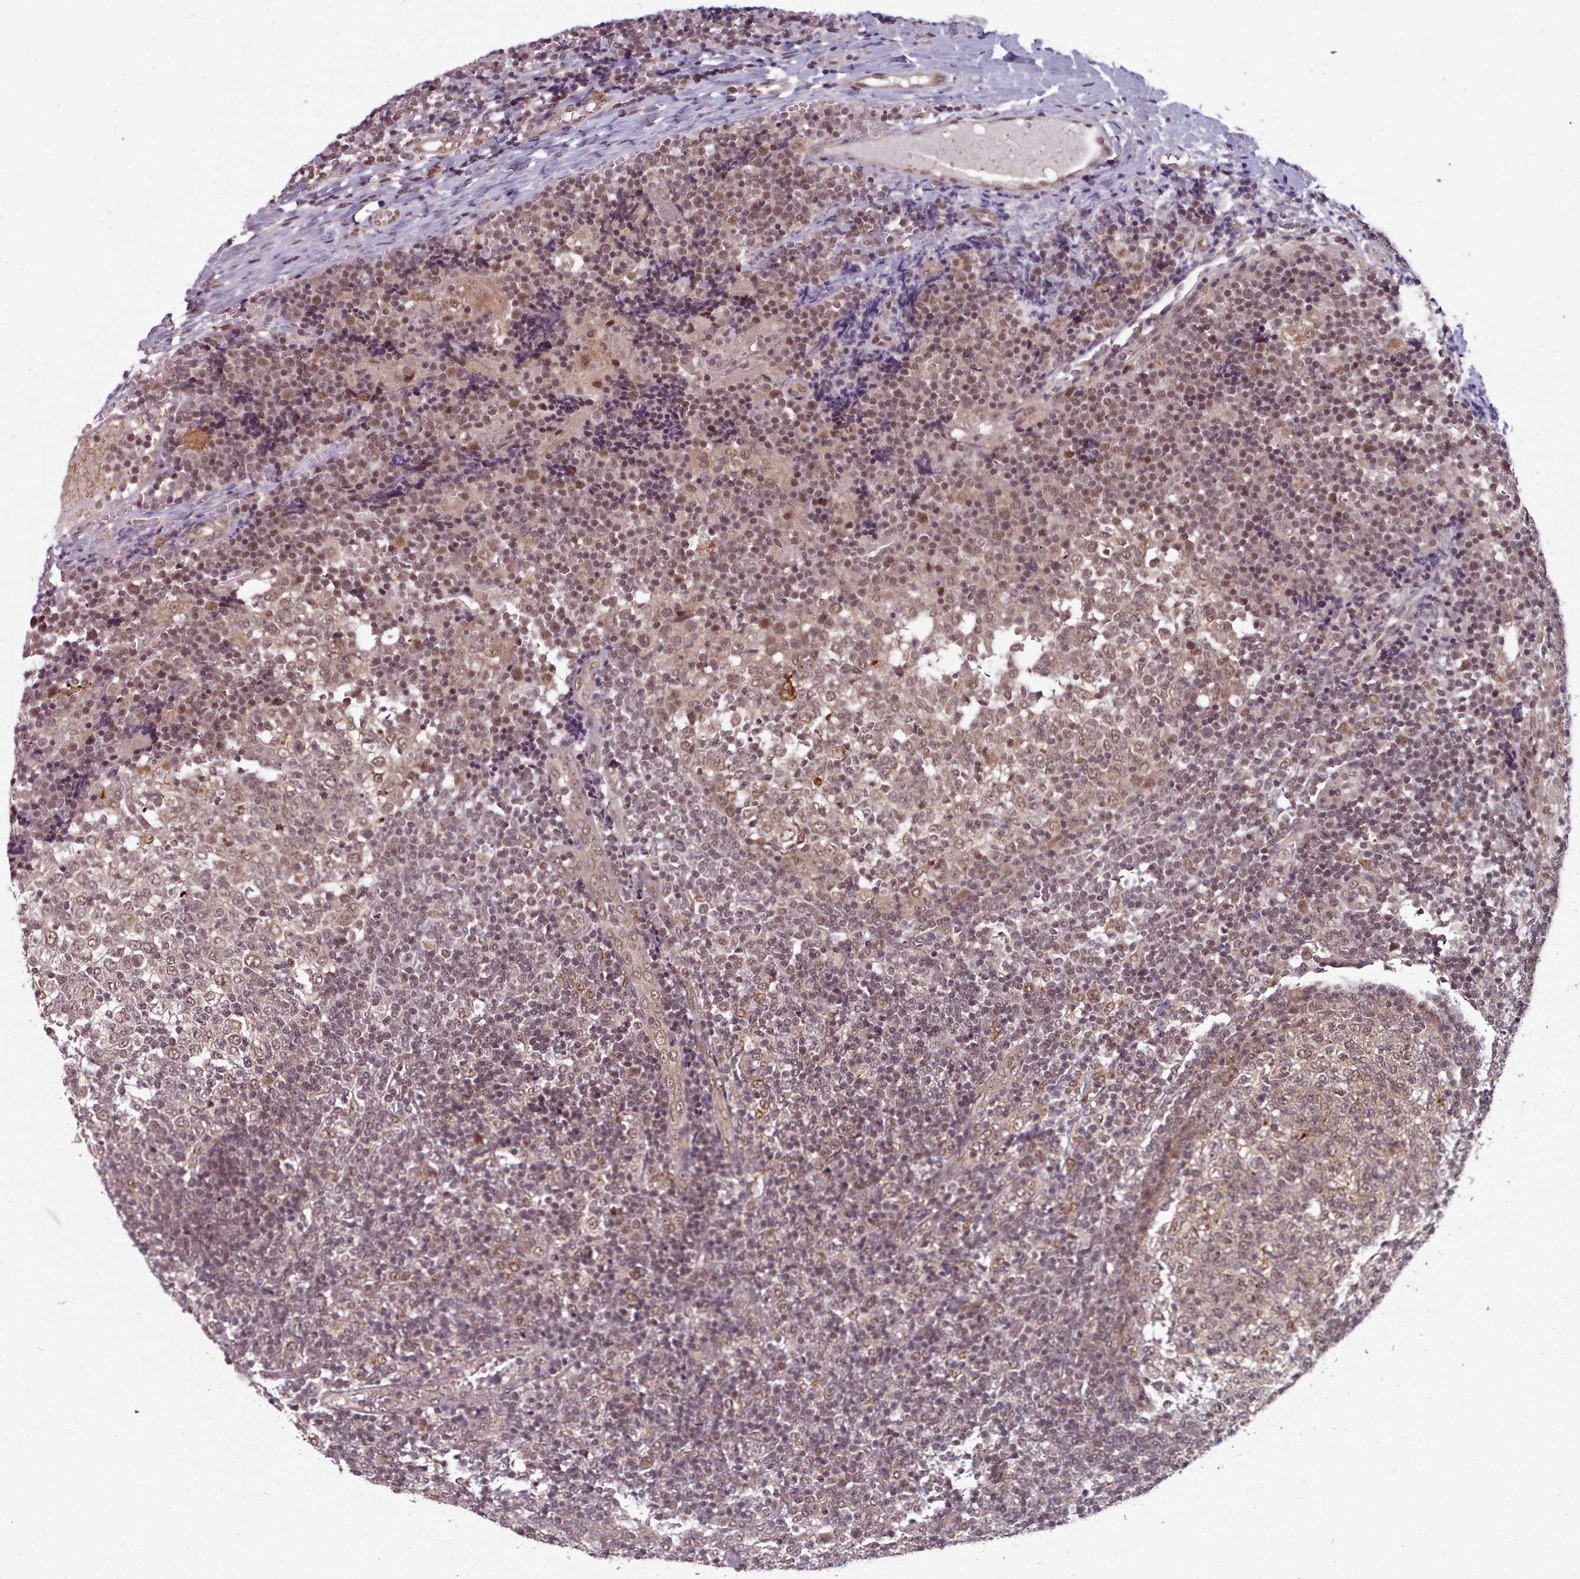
{"staining": {"intensity": "weak", "quantity": ">75%", "location": "cytoplasmic/membranous,nuclear"}, "tissue": "tonsil", "cell_type": "Germinal center cells", "image_type": "normal", "snomed": [{"axis": "morphology", "description": "Normal tissue, NOS"}, {"axis": "topography", "description": "Tonsil"}], "caption": "This is an image of immunohistochemistry staining of normal tonsil, which shows weak positivity in the cytoplasmic/membranous,nuclear of germinal center cells.", "gene": "DHX8", "patient": {"sex": "female", "age": 19}}